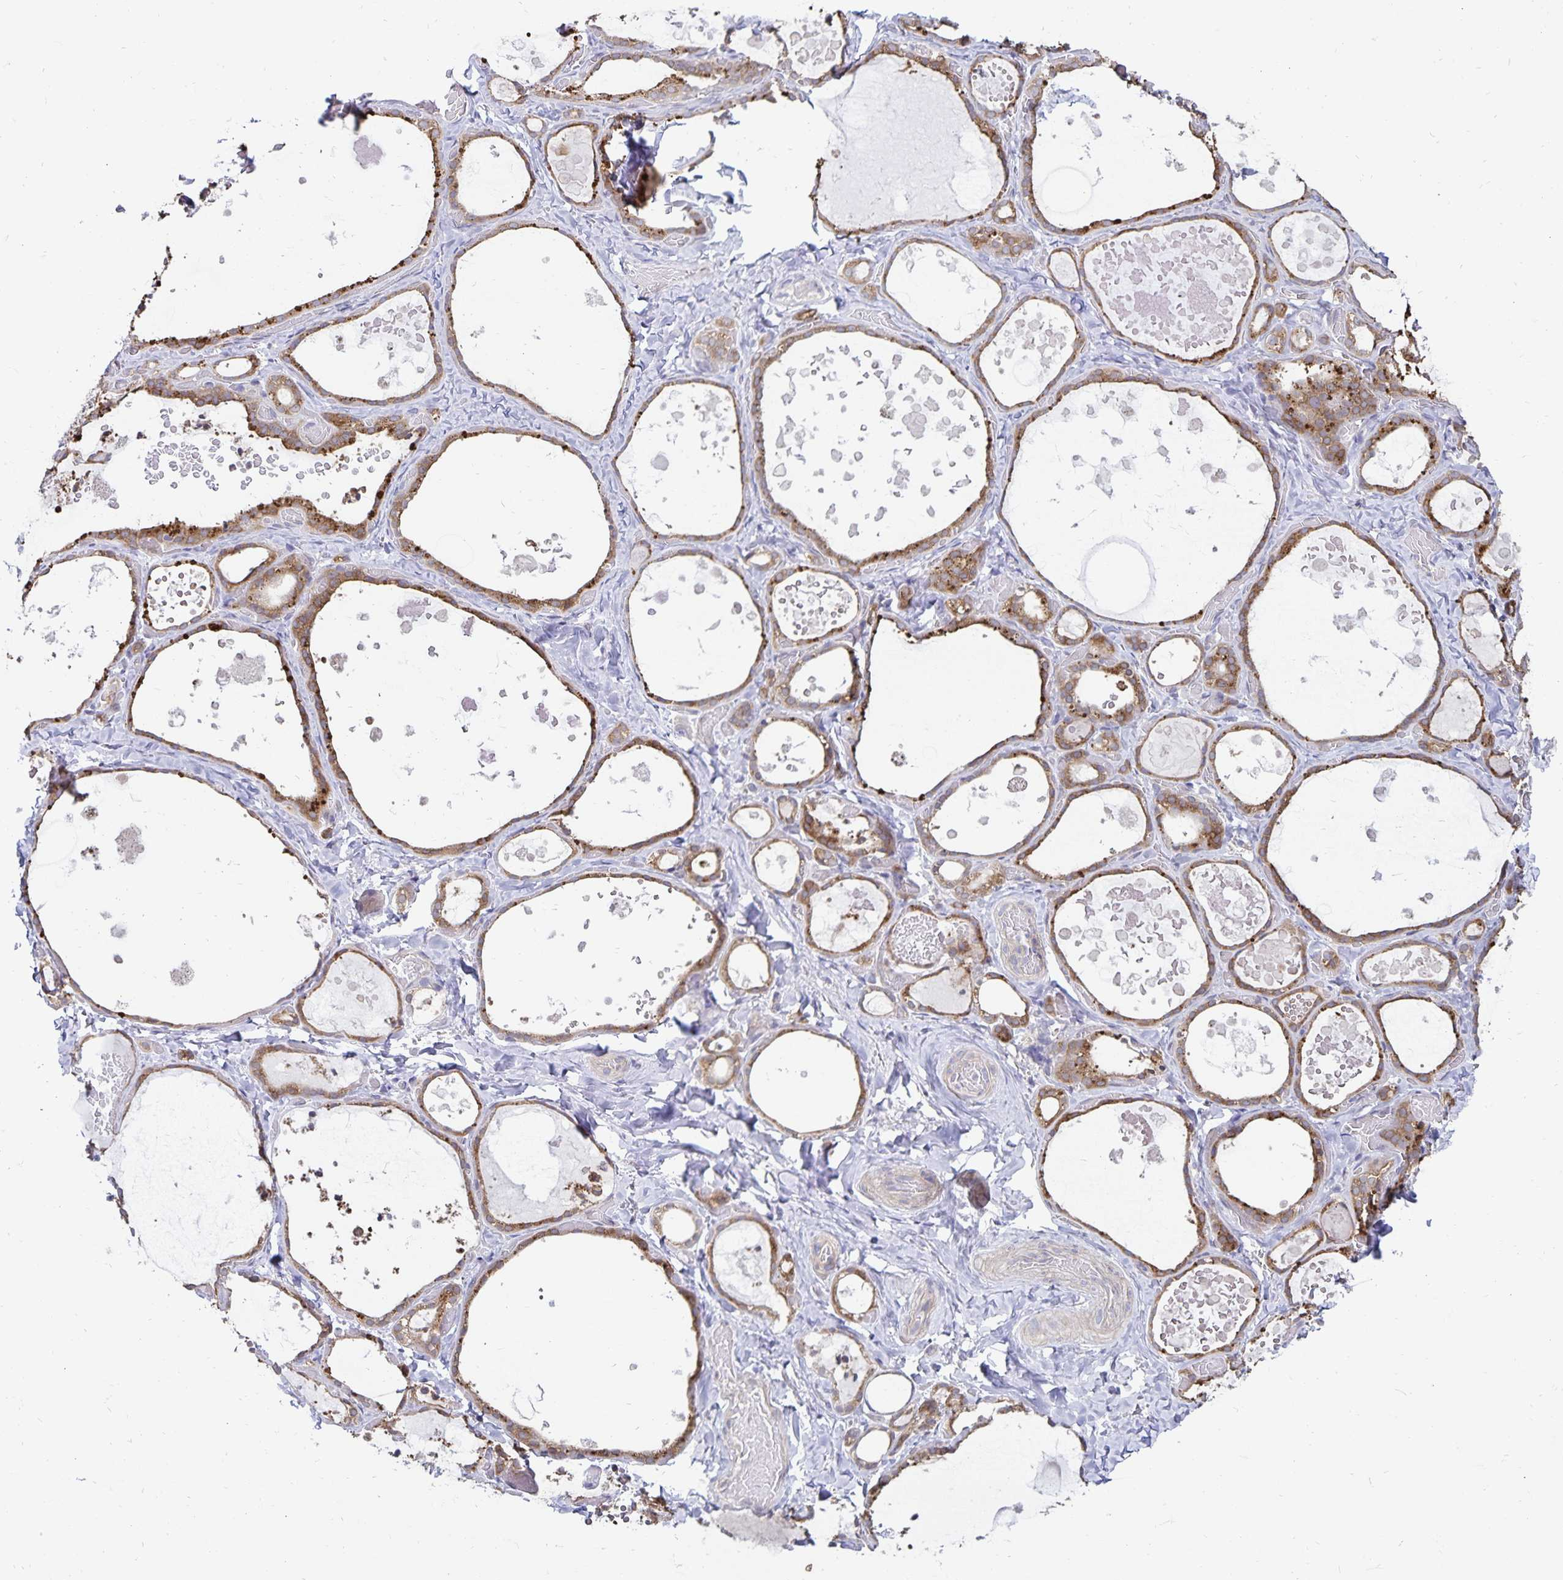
{"staining": {"intensity": "weak", "quantity": ">75%", "location": "cytoplasmic/membranous"}, "tissue": "thyroid gland", "cell_type": "Glandular cells", "image_type": "normal", "snomed": [{"axis": "morphology", "description": "Normal tissue, NOS"}, {"axis": "topography", "description": "Thyroid gland"}], "caption": "Brown immunohistochemical staining in normal human thyroid gland displays weak cytoplasmic/membranous positivity in about >75% of glandular cells.", "gene": "CDKN2B", "patient": {"sex": "female", "age": 56}}